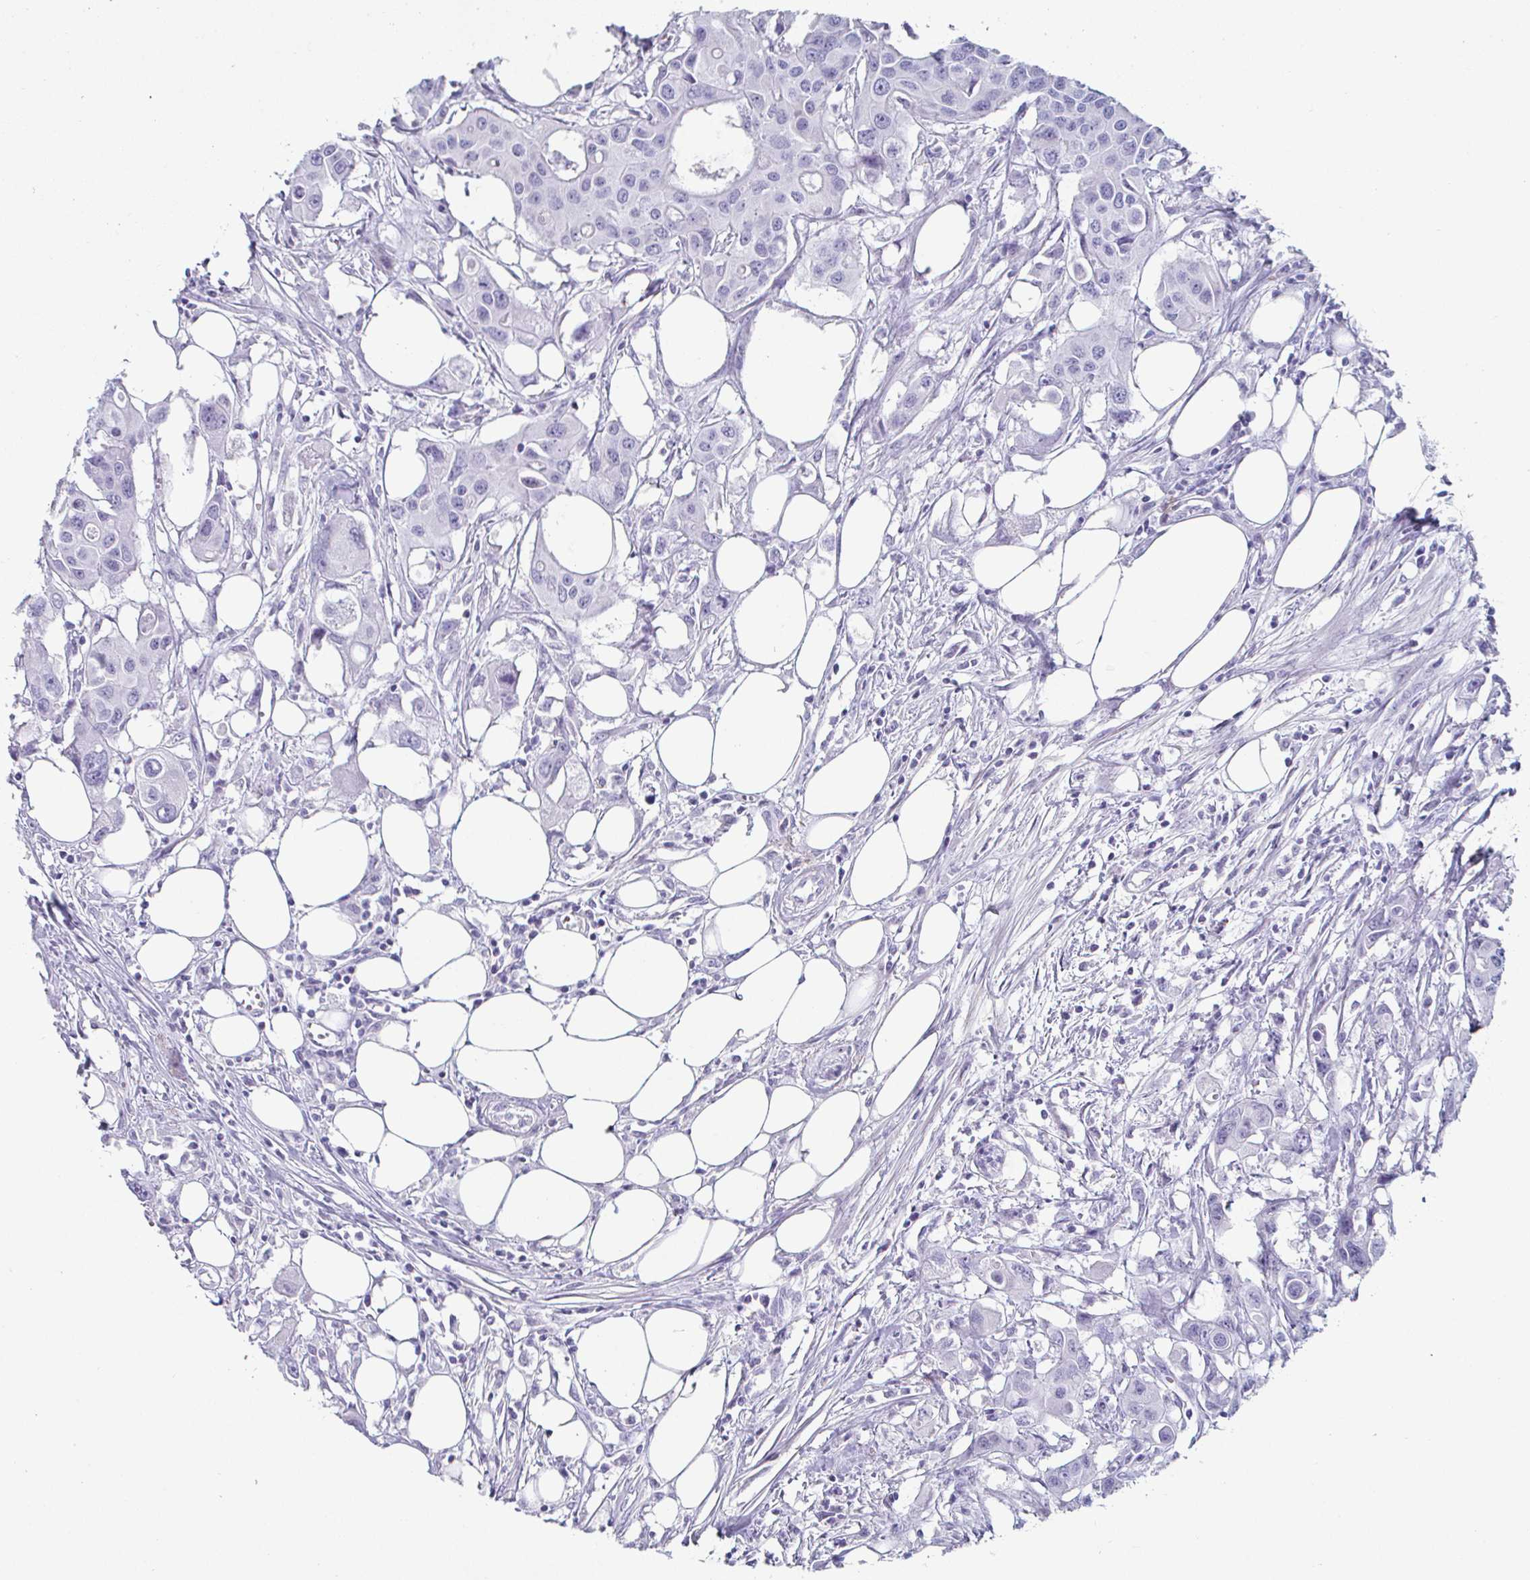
{"staining": {"intensity": "negative", "quantity": "none", "location": "none"}, "tissue": "colorectal cancer", "cell_type": "Tumor cells", "image_type": "cancer", "snomed": [{"axis": "morphology", "description": "Adenocarcinoma, NOS"}, {"axis": "topography", "description": "Colon"}], "caption": "An immunohistochemistry (IHC) micrograph of adenocarcinoma (colorectal) is shown. There is no staining in tumor cells of adenocarcinoma (colorectal).", "gene": "CREG2", "patient": {"sex": "male", "age": 77}}